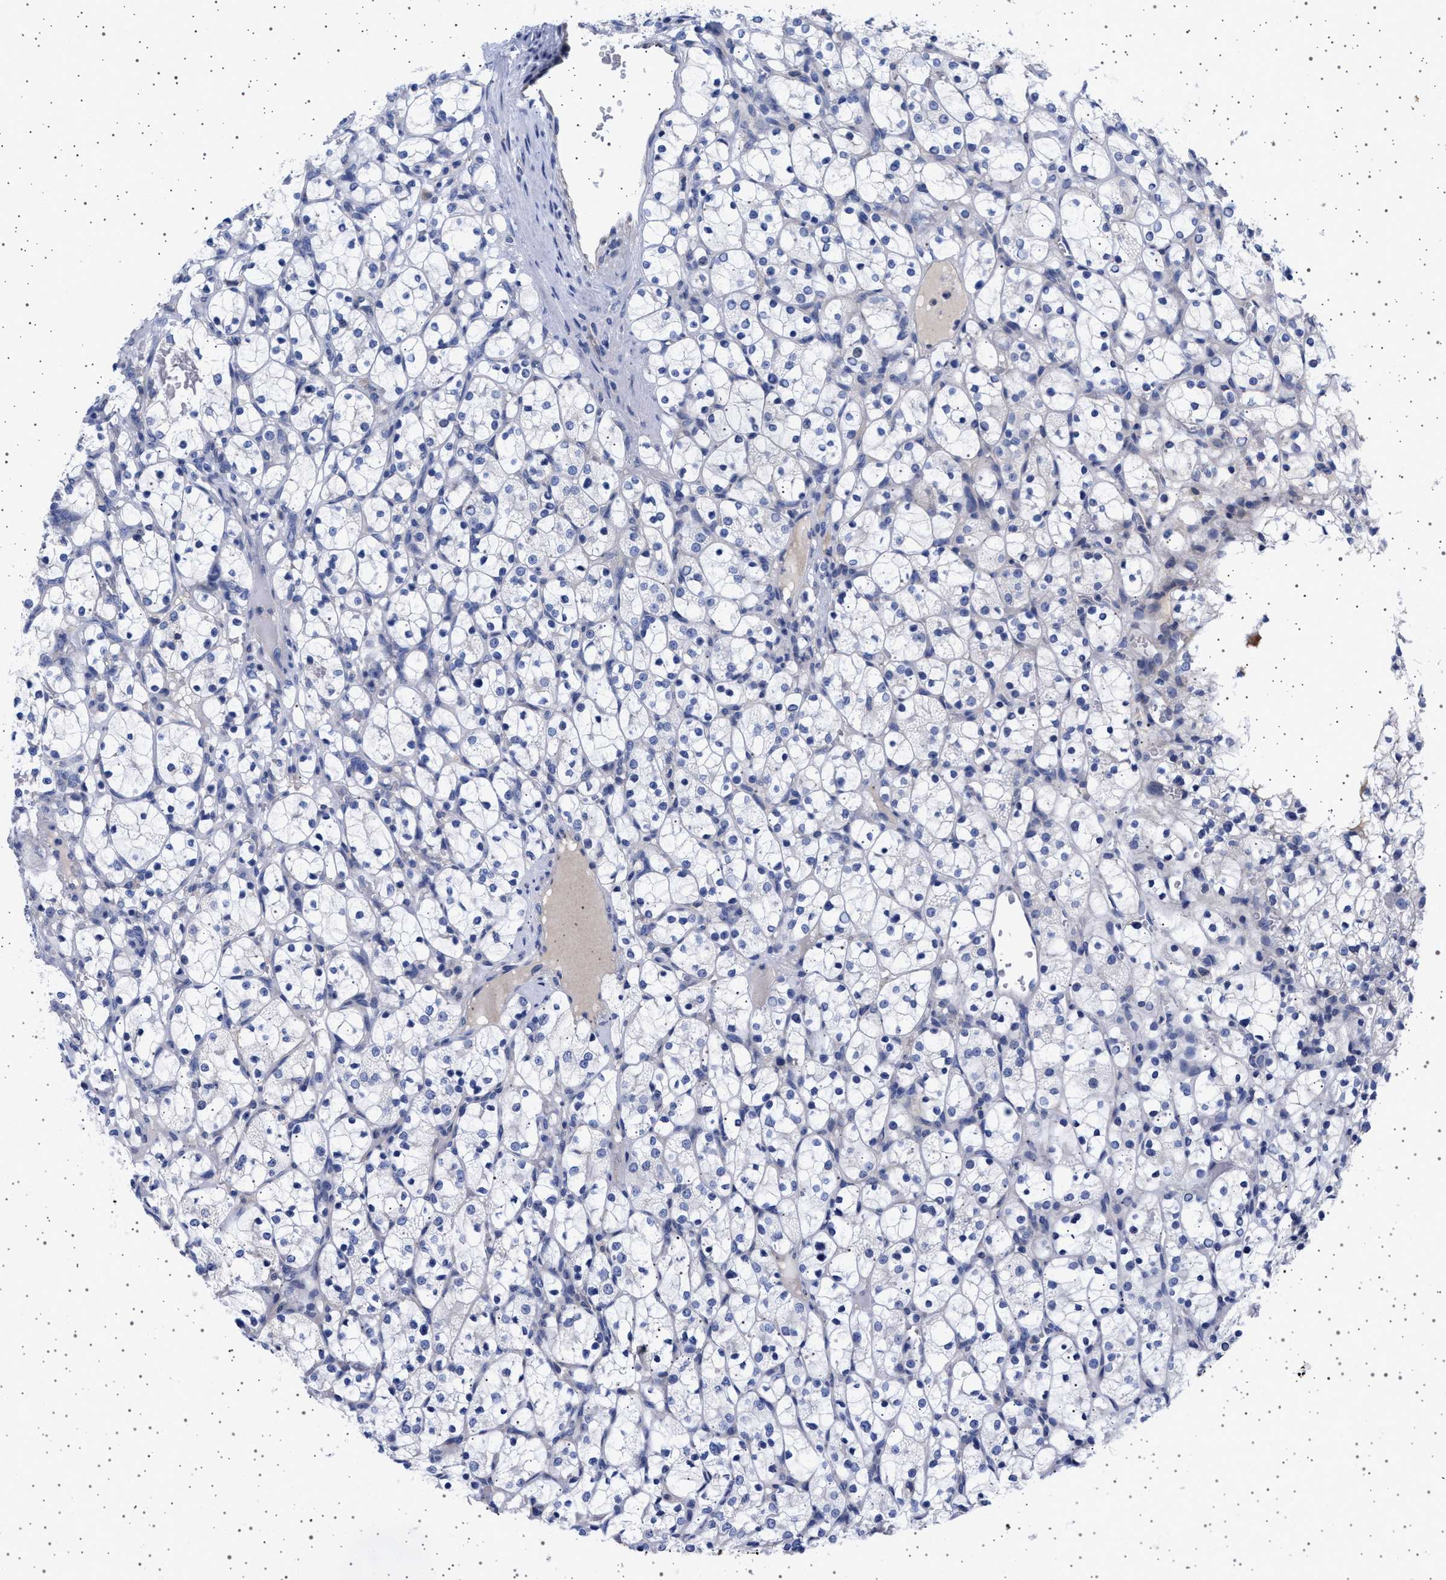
{"staining": {"intensity": "negative", "quantity": "none", "location": "none"}, "tissue": "renal cancer", "cell_type": "Tumor cells", "image_type": "cancer", "snomed": [{"axis": "morphology", "description": "Adenocarcinoma, NOS"}, {"axis": "topography", "description": "Kidney"}], "caption": "Protein analysis of adenocarcinoma (renal) exhibits no significant positivity in tumor cells.", "gene": "TRMT10B", "patient": {"sex": "female", "age": 69}}